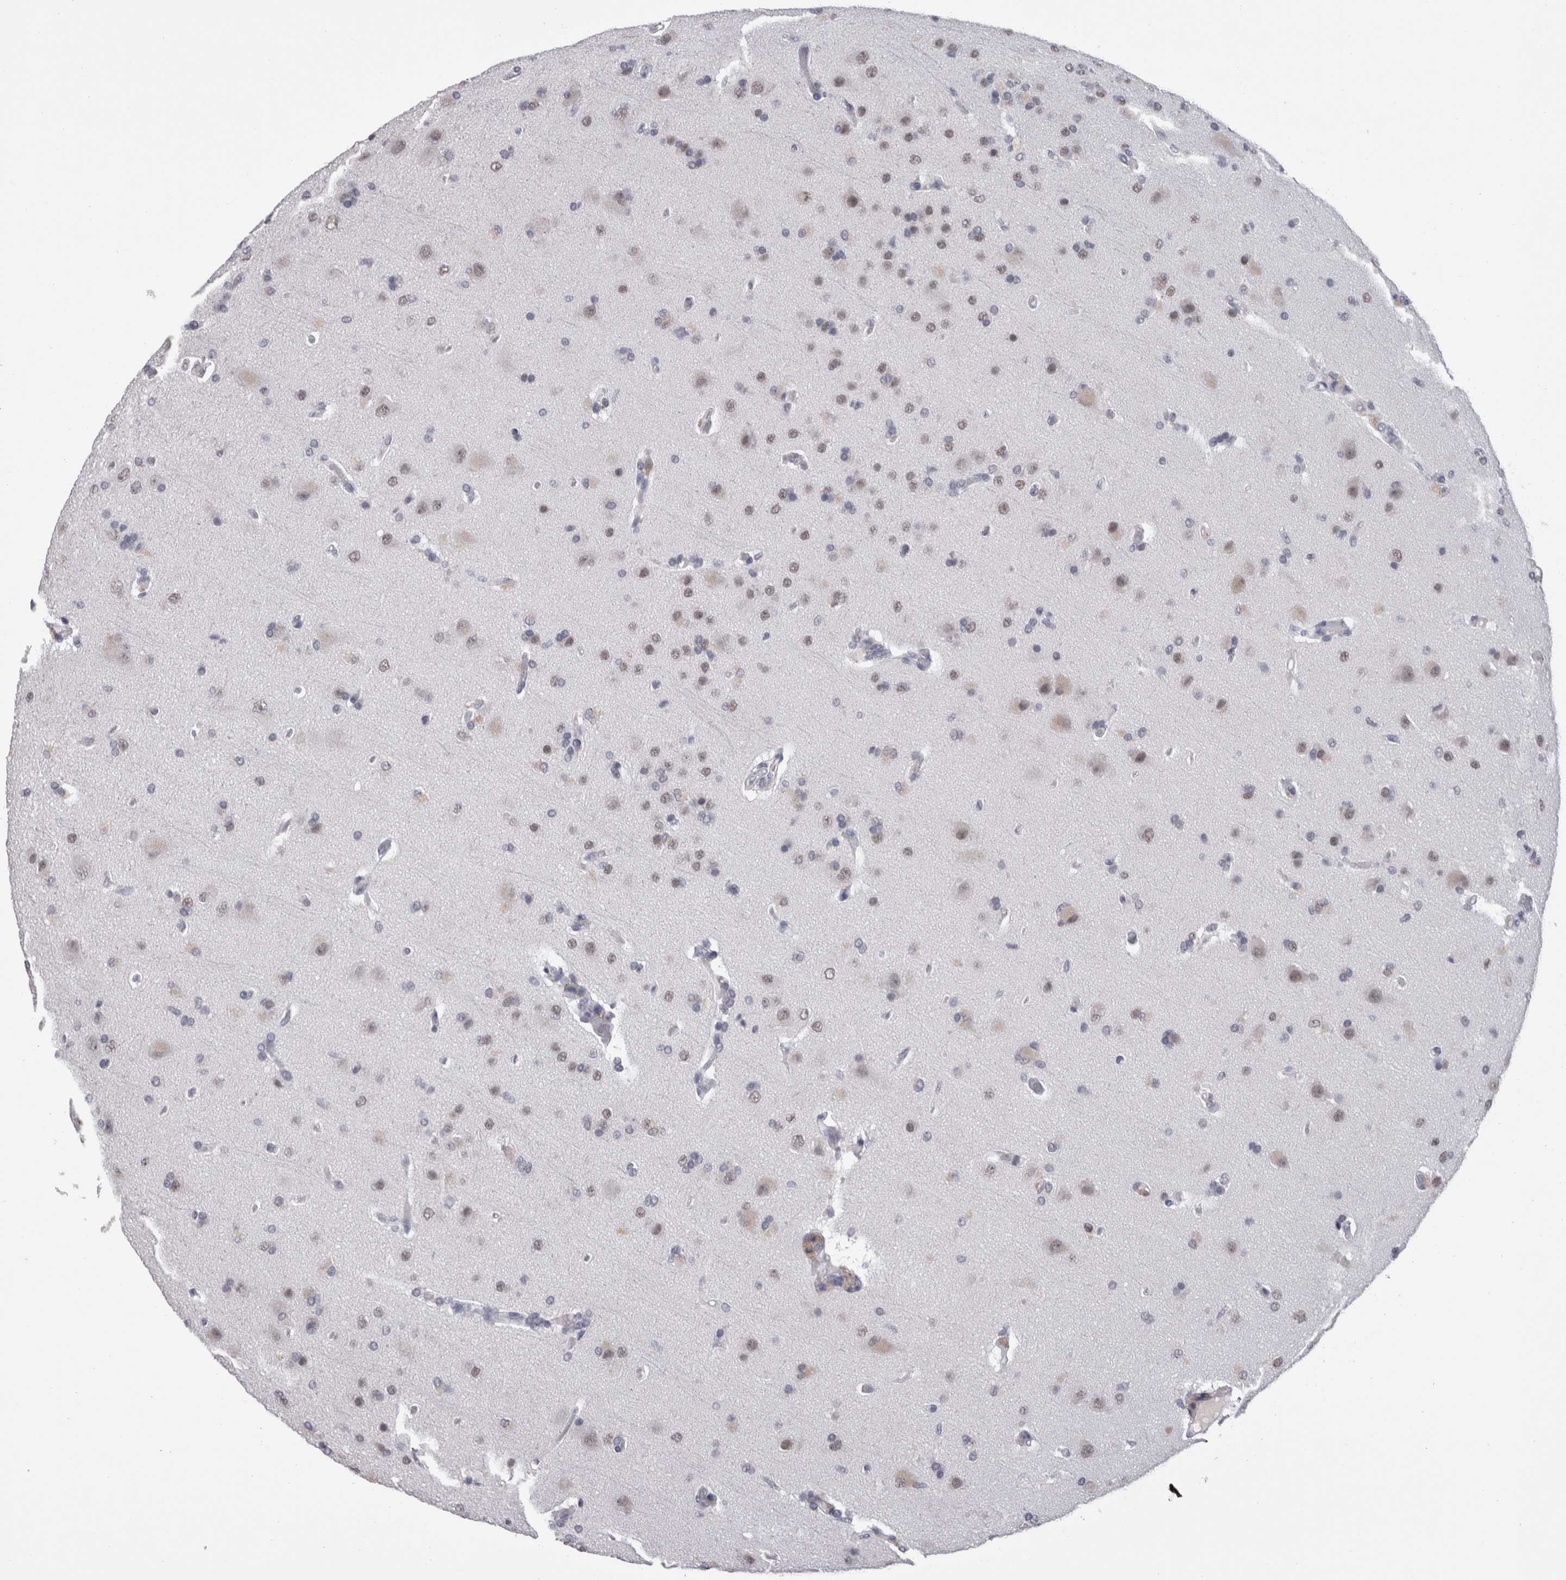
{"staining": {"intensity": "moderate", "quantity": "<25%", "location": "nuclear"}, "tissue": "glioma", "cell_type": "Tumor cells", "image_type": "cancer", "snomed": [{"axis": "morphology", "description": "Glioma, malignant, High grade"}, {"axis": "topography", "description": "Brain"}], "caption": "Human high-grade glioma (malignant) stained for a protein (brown) exhibits moderate nuclear positive expression in approximately <25% of tumor cells.", "gene": "DDX17", "patient": {"sex": "male", "age": 72}}